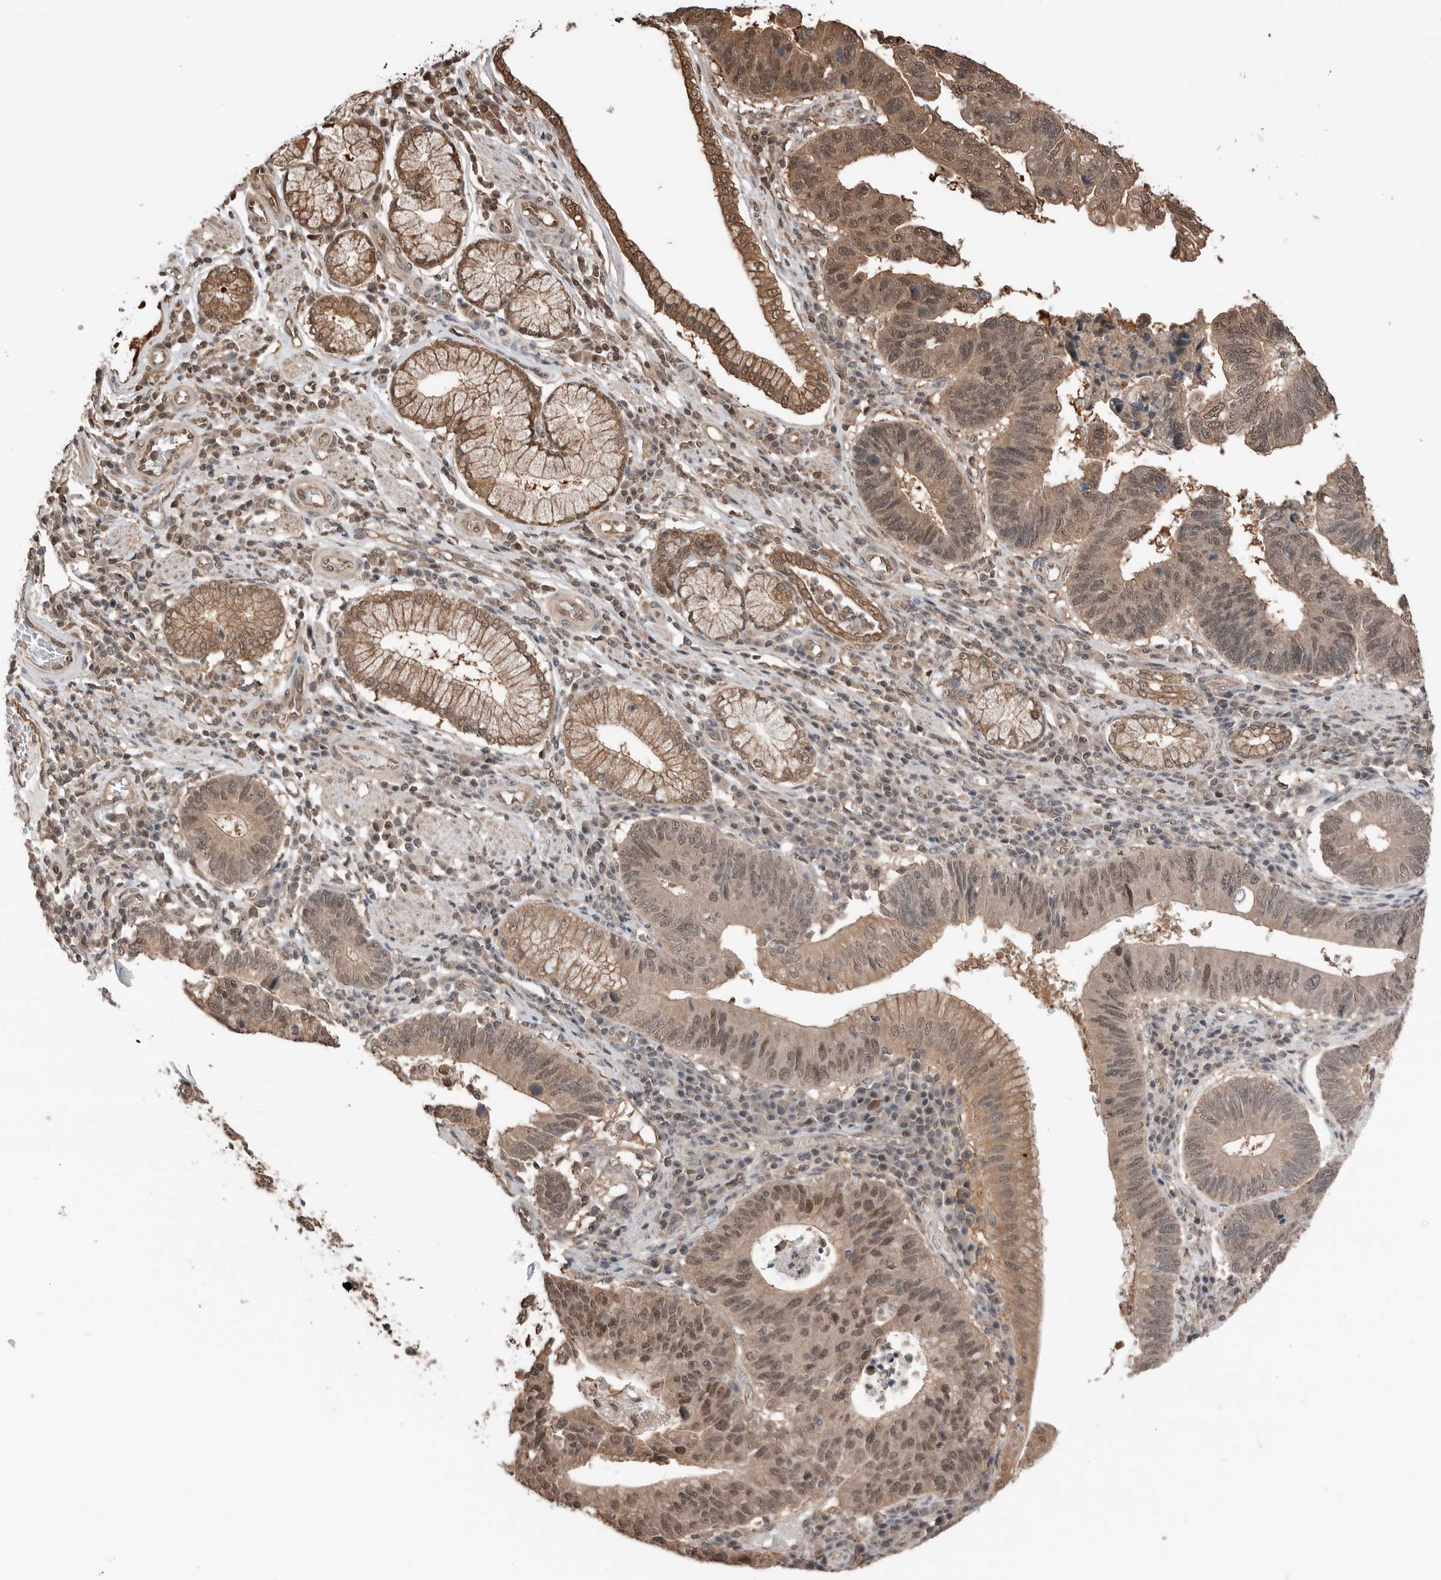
{"staining": {"intensity": "moderate", "quantity": ">75%", "location": "cytoplasmic/membranous,nuclear"}, "tissue": "stomach cancer", "cell_type": "Tumor cells", "image_type": "cancer", "snomed": [{"axis": "morphology", "description": "Adenocarcinoma, NOS"}, {"axis": "topography", "description": "Stomach"}], "caption": "Stomach cancer (adenocarcinoma) stained for a protein (brown) exhibits moderate cytoplasmic/membranous and nuclear positive staining in about >75% of tumor cells.", "gene": "PEAK1", "patient": {"sex": "male", "age": 59}}